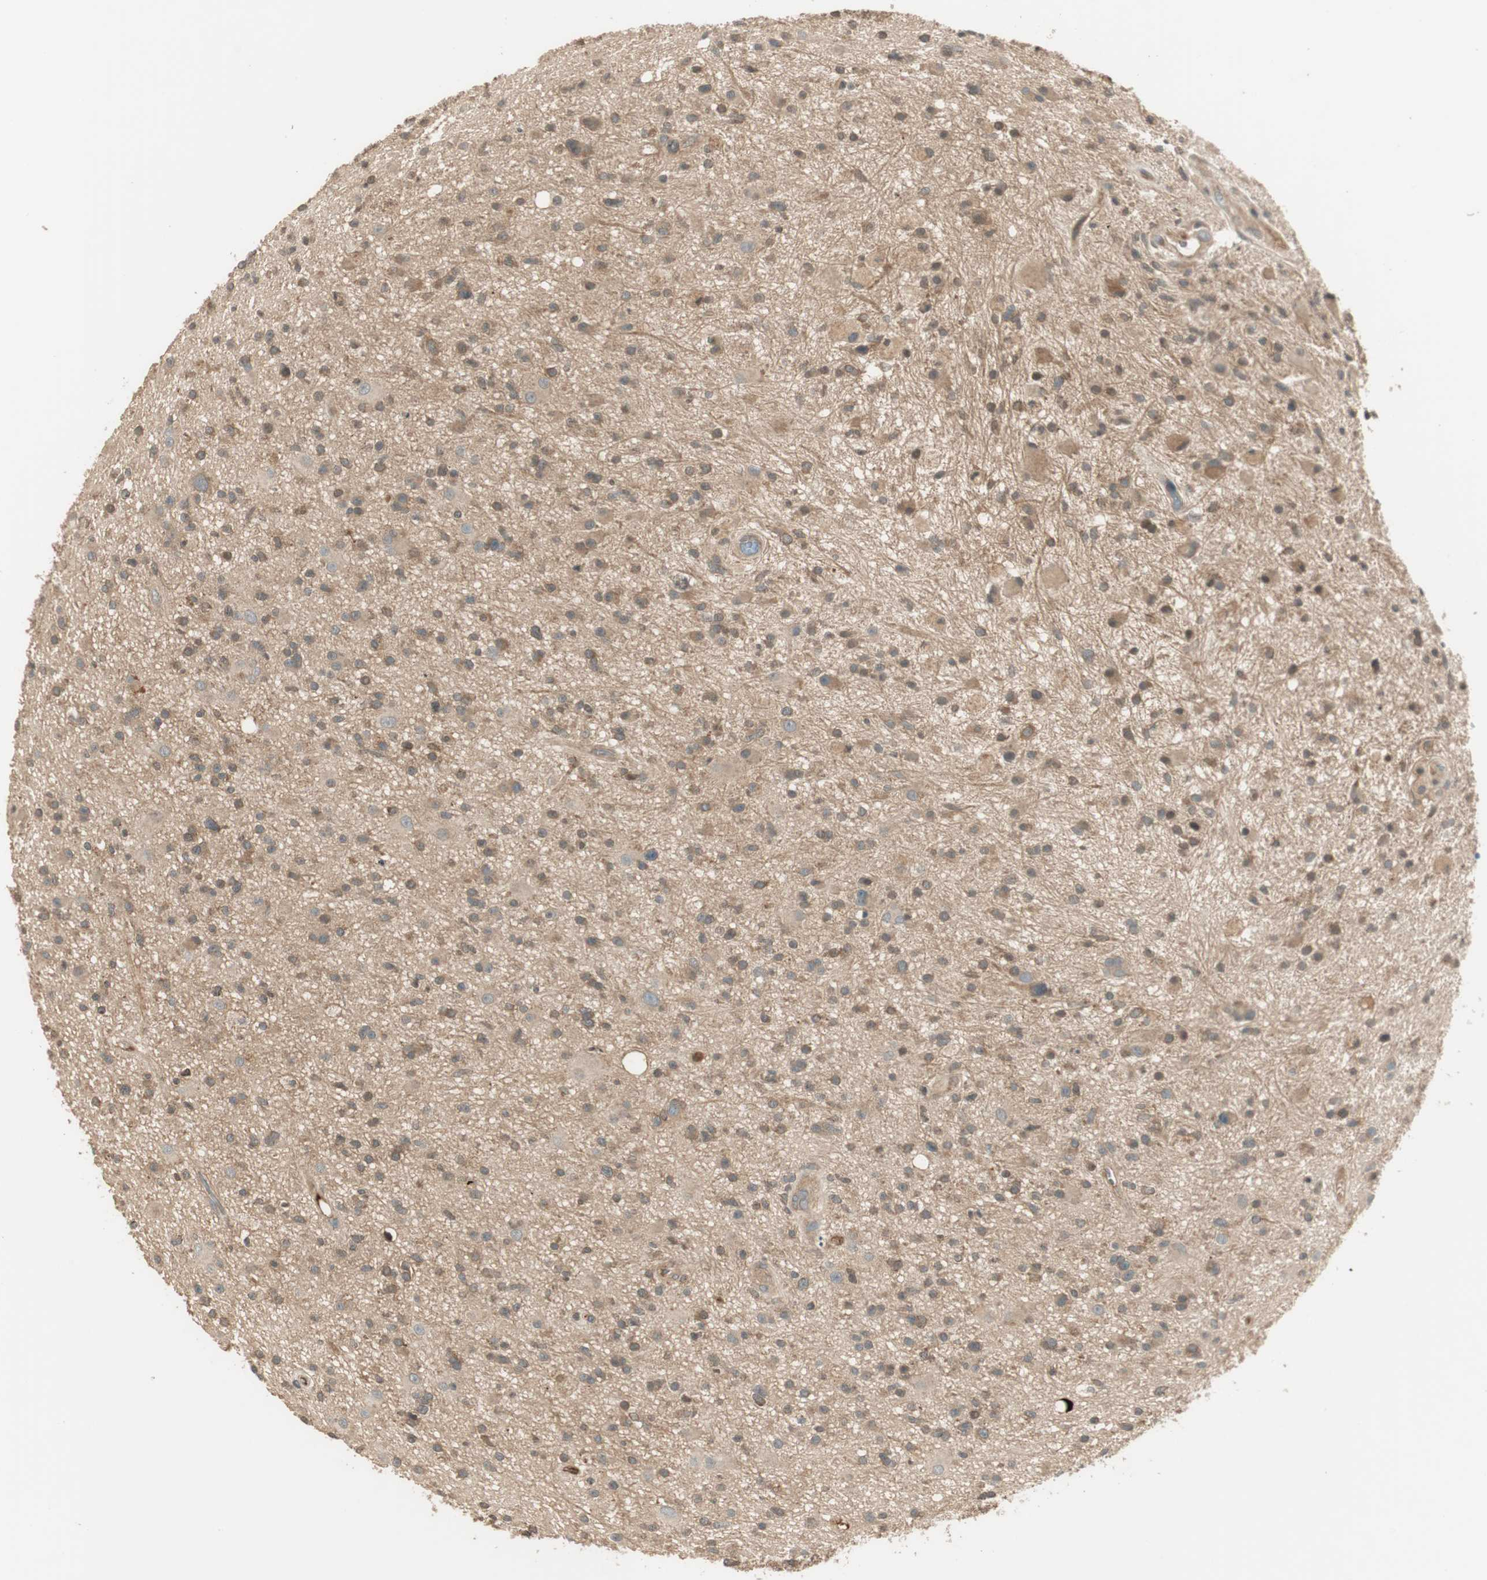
{"staining": {"intensity": "moderate", "quantity": "<25%", "location": "cytoplasmic/membranous,nuclear"}, "tissue": "glioma", "cell_type": "Tumor cells", "image_type": "cancer", "snomed": [{"axis": "morphology", "description": "Glioma, malignant, High grade"}, {"axis": "topography", "description": "Brain"}], "caption": "The image exhibits a brown stain indicating the presence of a protein in the cytoplasmic/membranous and nuclear of tumor cells in glioma.", "gene": "PFDN5", "patient": {"sex": "male", "age": 33}}